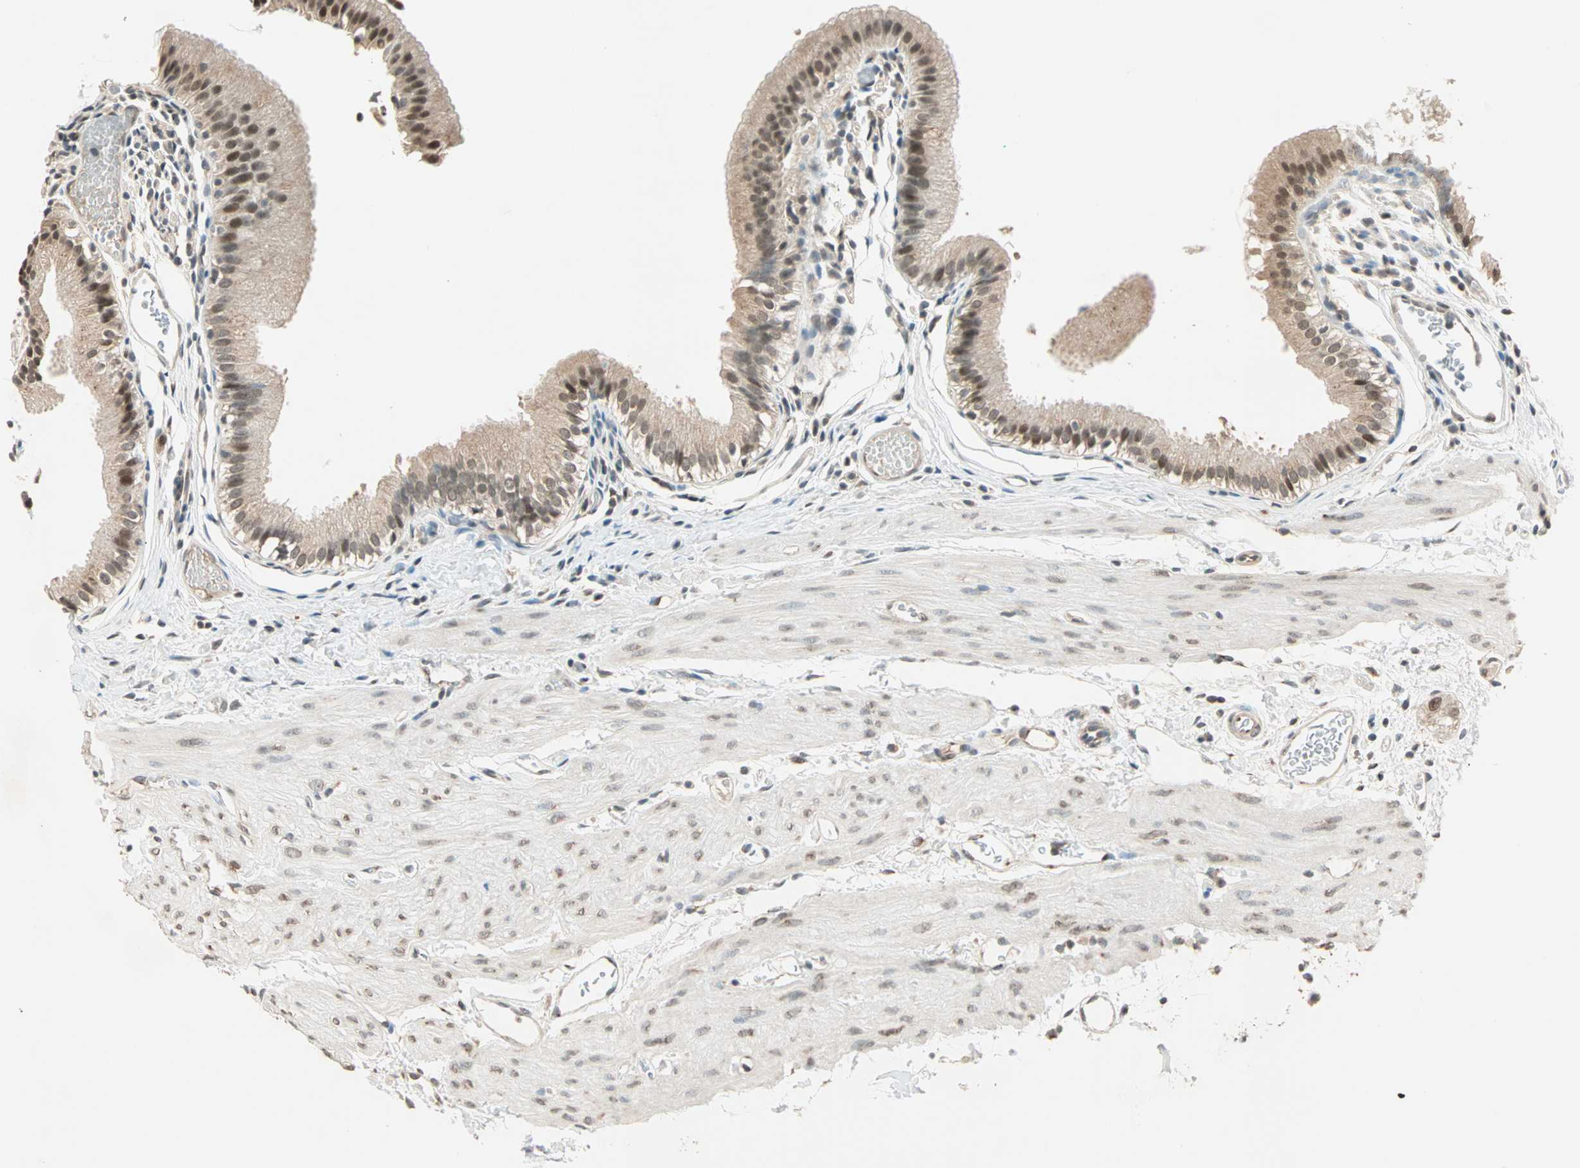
{"staining": {"intensity": "weak", "quantity": "25%-75%", "location": "cytoplasmic/membranous,nuclear"}, "tissue": "gallbladder", "cell_type": "Glandular cells", "image_type": "normal", "snomed": [{"axis": "morphology", "description": "Normal tissue, NOS"}, {"axis": "topography", "description": "Gallbladder"}], "caption": "Unremarkable gallbladder was stained to show a protein in brown. There is low levels of weak cytoplasmic/membranous,nuclear expression in about 25%-75% of glandular cells.", "gene": "PRDM2", "patient": {"sex": "female", "age": 26}}